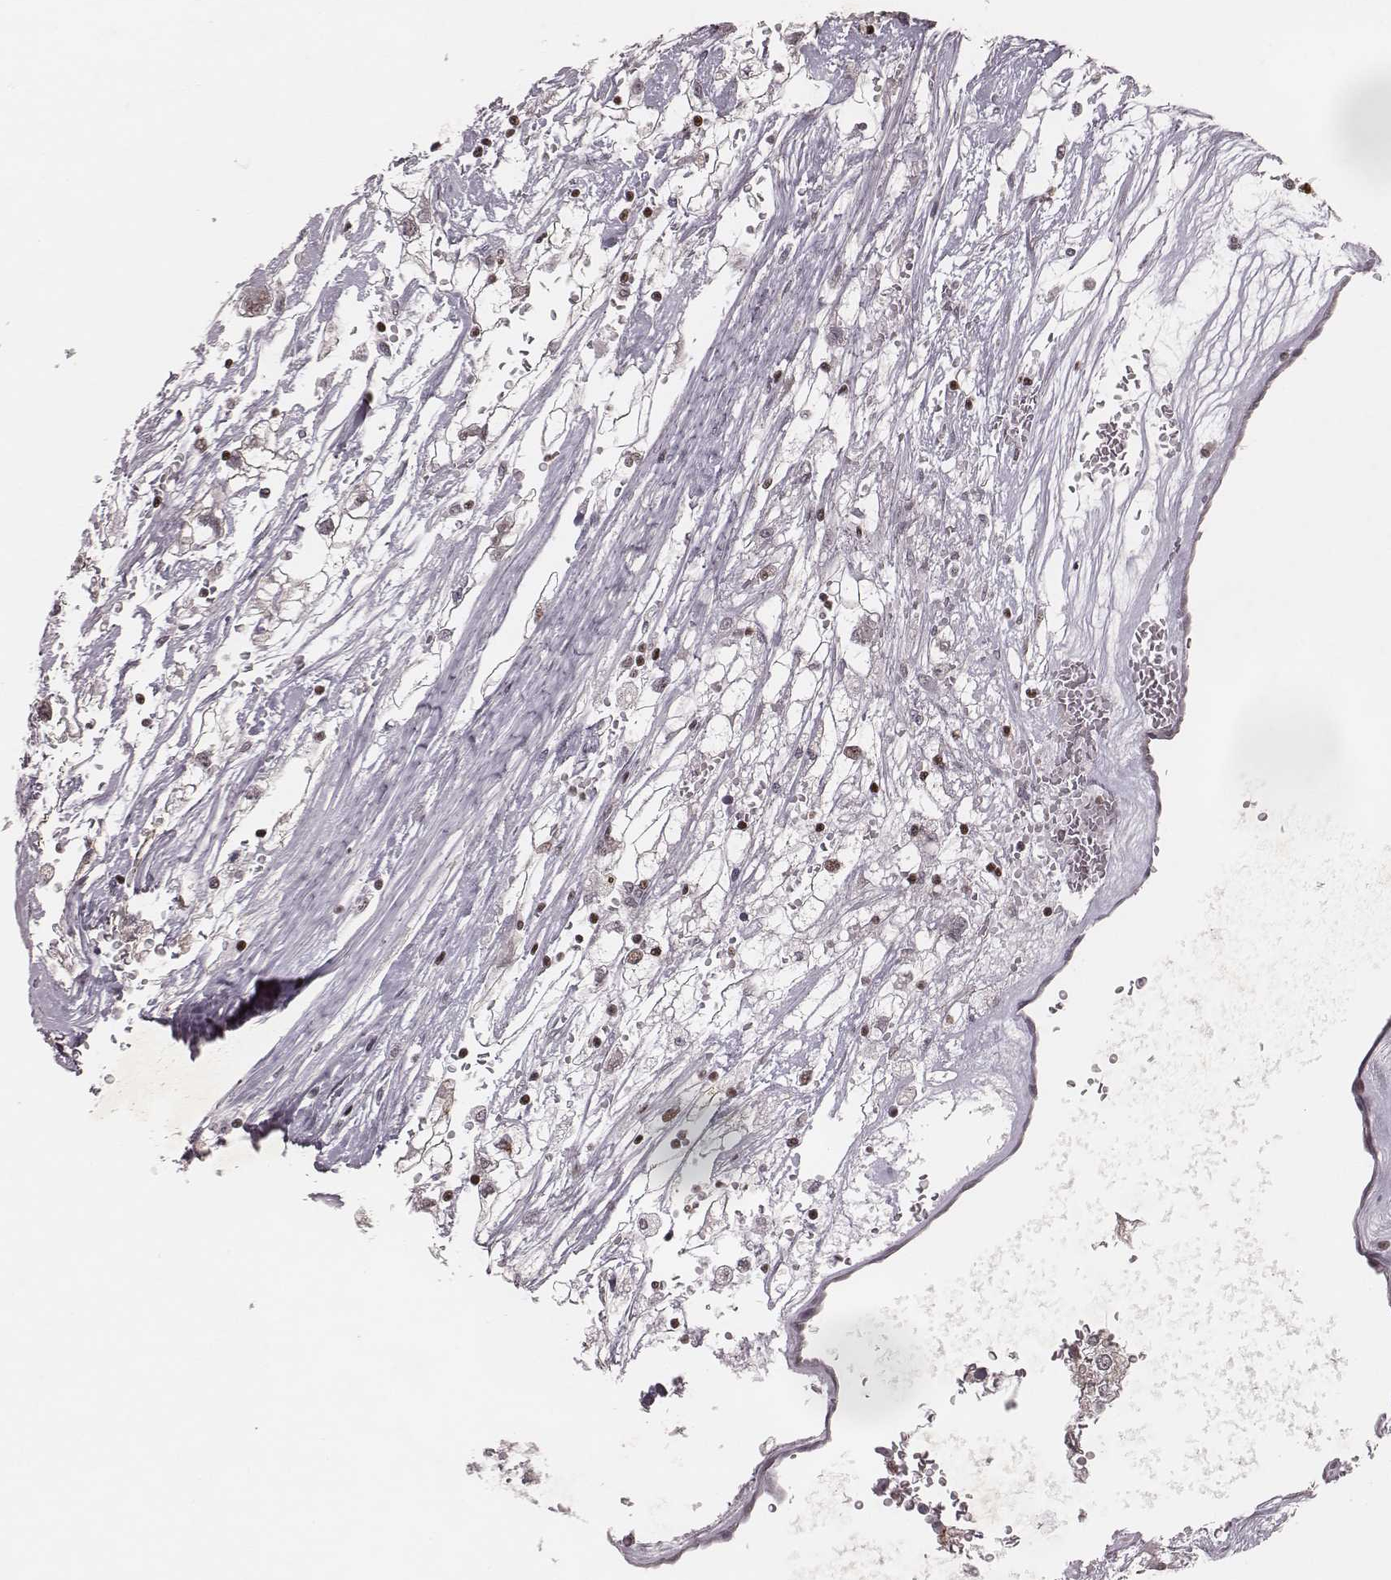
{"staining": {"intensity": "moderate", "quantity": "25%-75%", "location": "nuclear"}, "tissue": "renal cancer", "cell_type": "Tumor cells", "image_type": "cancer", "snomed": [{"axis": "morphology", "description": "Adenocarcinoma, NOS"}, {"axis": "topography", "description": "Kidney"}], "caption": "An image of renal cancer stained for a protein shows moderate nuclear brown staining in tumor cells. (DAB (3,3'-diaminobenzidine) = brown stain, brightfield microscopy at high magnification).", "gene": "WDR59", "patient": {"sex": "male", "age": 59}}